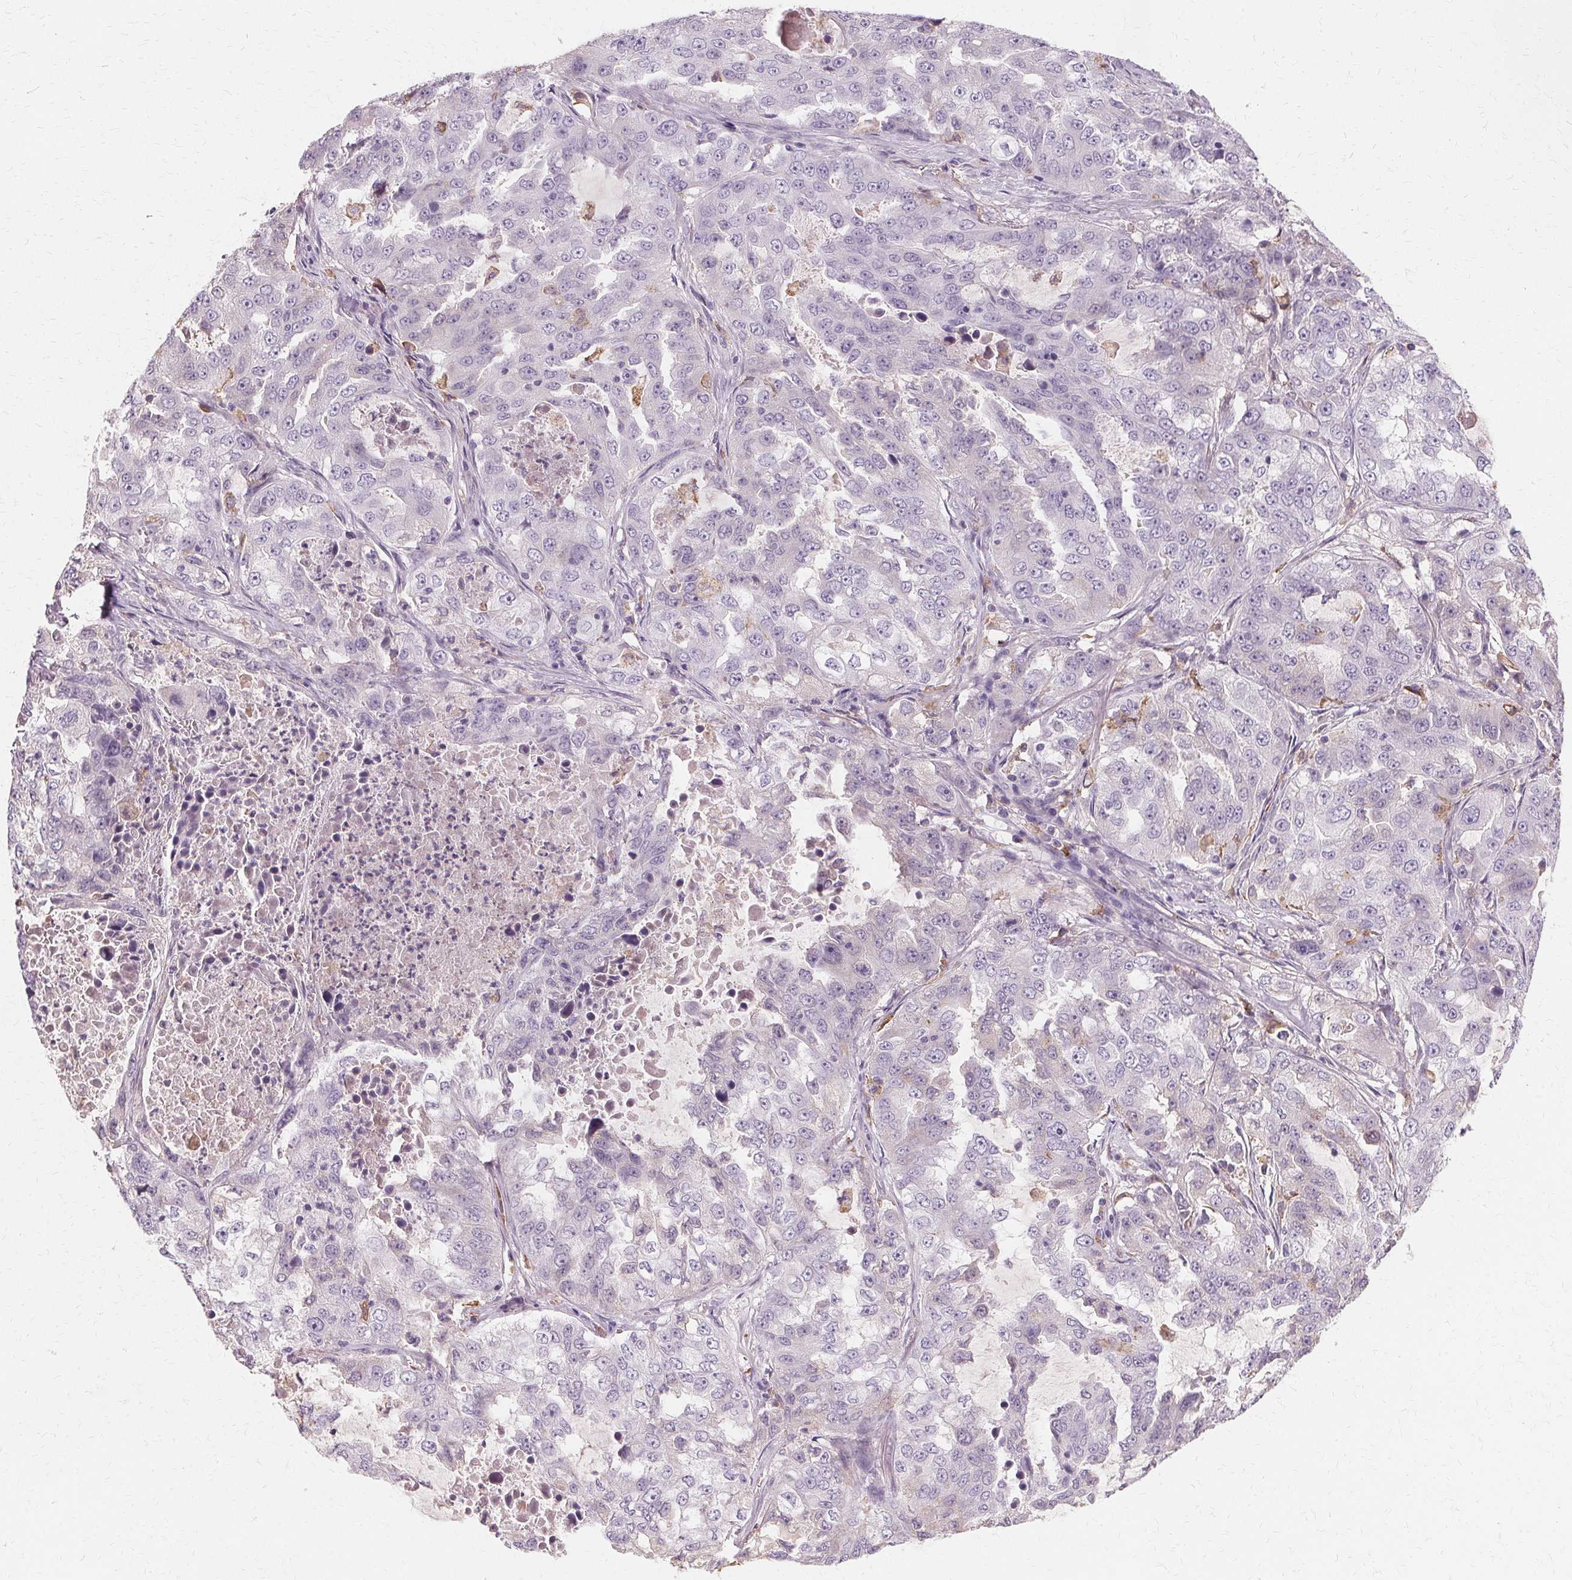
{"staining": {"intensity": "negative", "quantity": "none", "location": "none"}, "tissue": "lung cancer", "cell_type": "Tumor cells", "image_type": "cancer", "snomed": [{"axis": "morphology", "description": "Adenocarcinoma, NOS"}, {"axis": "topography", "description": "Lung"}], "caption": "Human lung cancer stained for a protein using immunohistochemistry displays no staining in tumor cells.", "gene": "IFNGR1", "patient": {"sex": "female", "age": 61}}